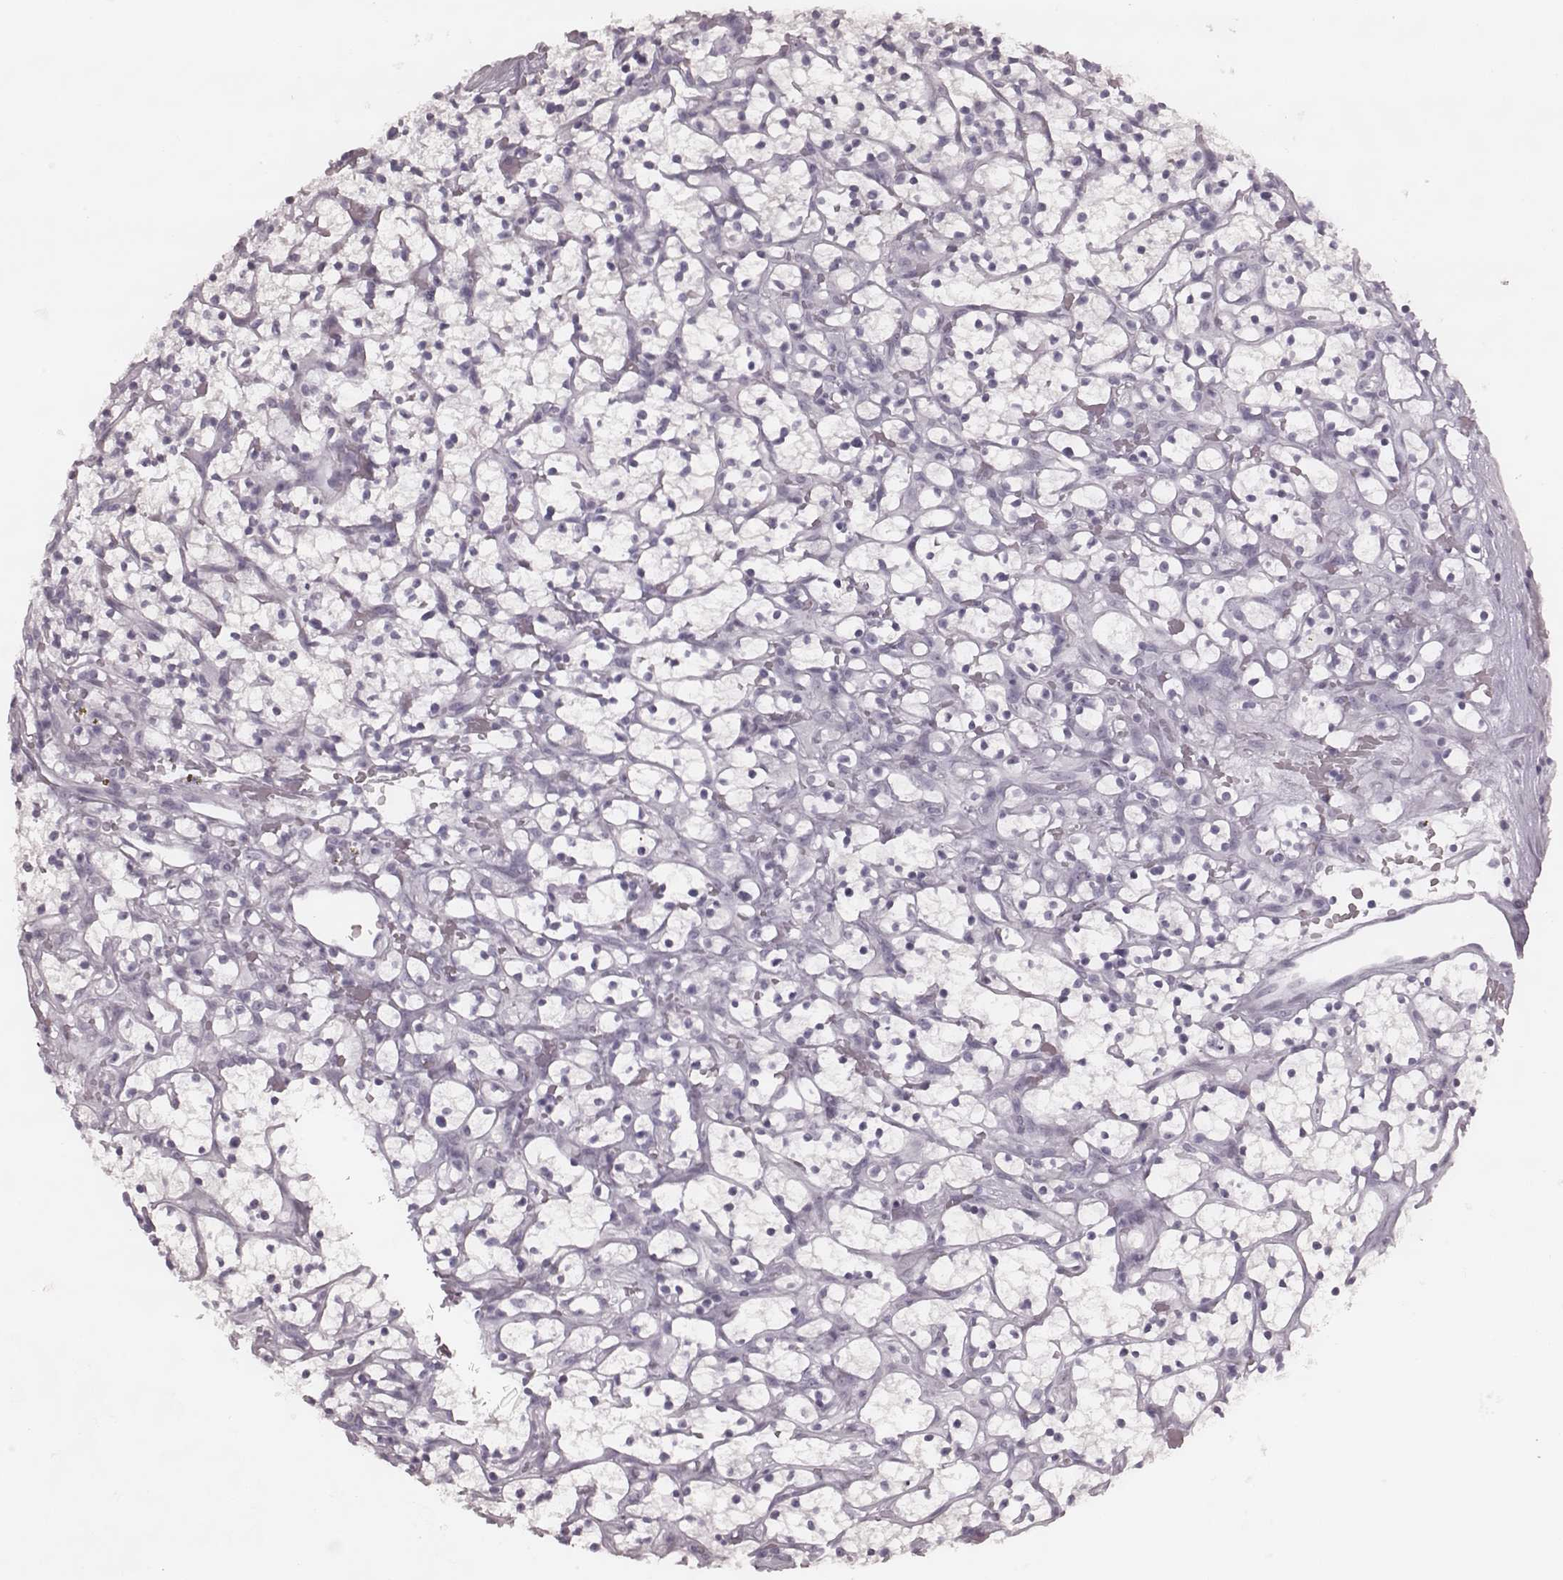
{"staining": {"intensity": "negative", "quantity": "none", "location": "none"}, "tissue": "renal cancer", "cell_type": "Tumor cells", "image_type": "cancer", "snomed": [{"axis": "morphology", "description": "Adenocarcinoma, NOS"}, {"axis": "topography", "description": "Kidney"}], "caption": "This histopathology image is of adenocarcinoma (renal) stained with IHC to label a protein in brown with the nuclei are counter-stained blue. There is no staining in tumor cells.", "gene": "KRT74", "patient": {"sex": "female", "age": 64}}